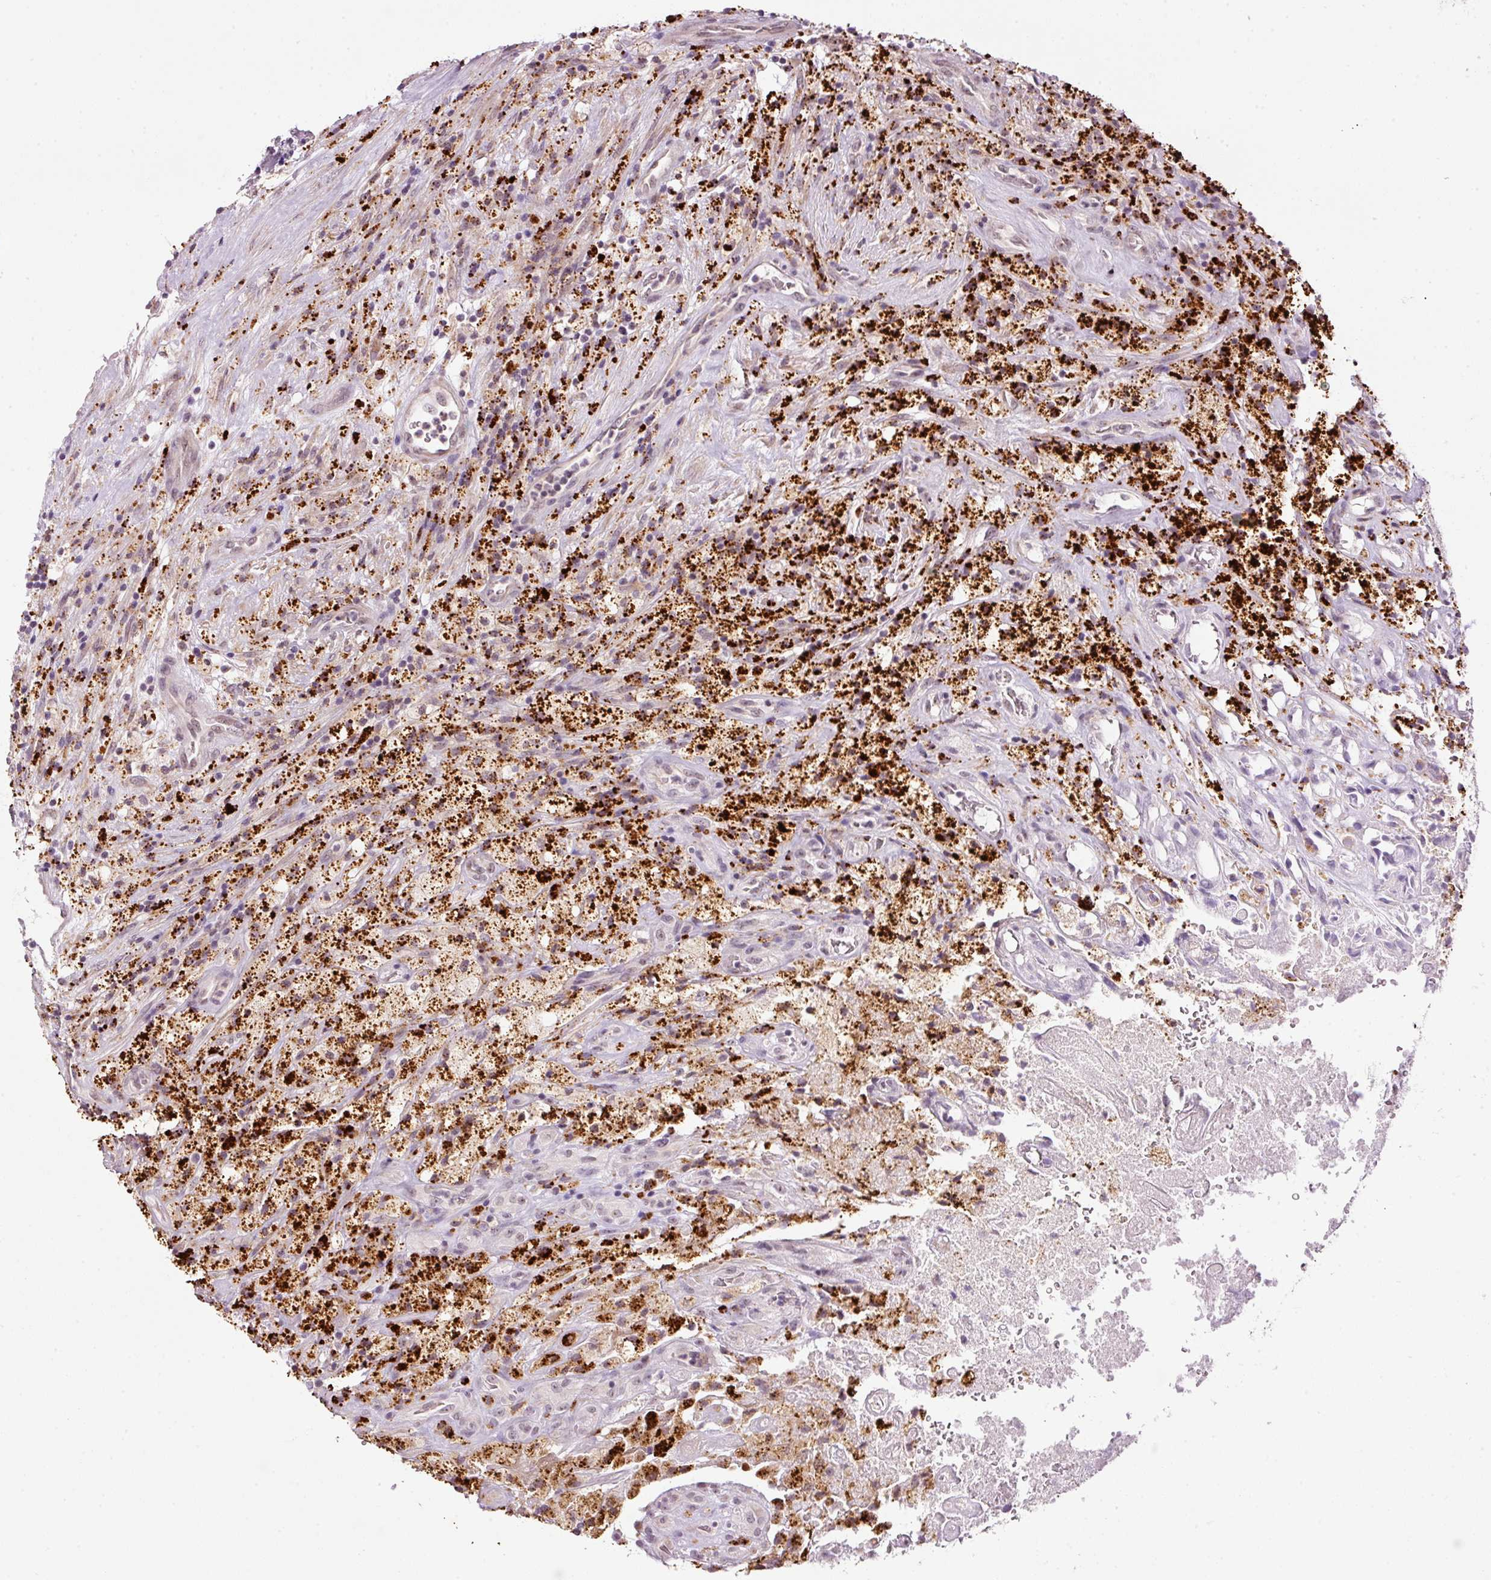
{"staining": {"intensity": "strong", "quantity": "25%-75%", "location": "cytoplasmic/membranous"}, "tissue": "glioma", "cell_type": "Tumor cells", "image_type": "cancer", "snomed": [{"axis": "morphology", "description": "Glioma, malignant, High grade"}, {"axis": "topography", "description": "Brain"}], "caption": "Immunohistochemistry (DAB) staining of glioma shows strong cytoplasmic/membranous protein positivity in approximately 25%-75% of tumor cells.", "gene": "ZNF639", "patient": {"sex": "male", "age": 69}}